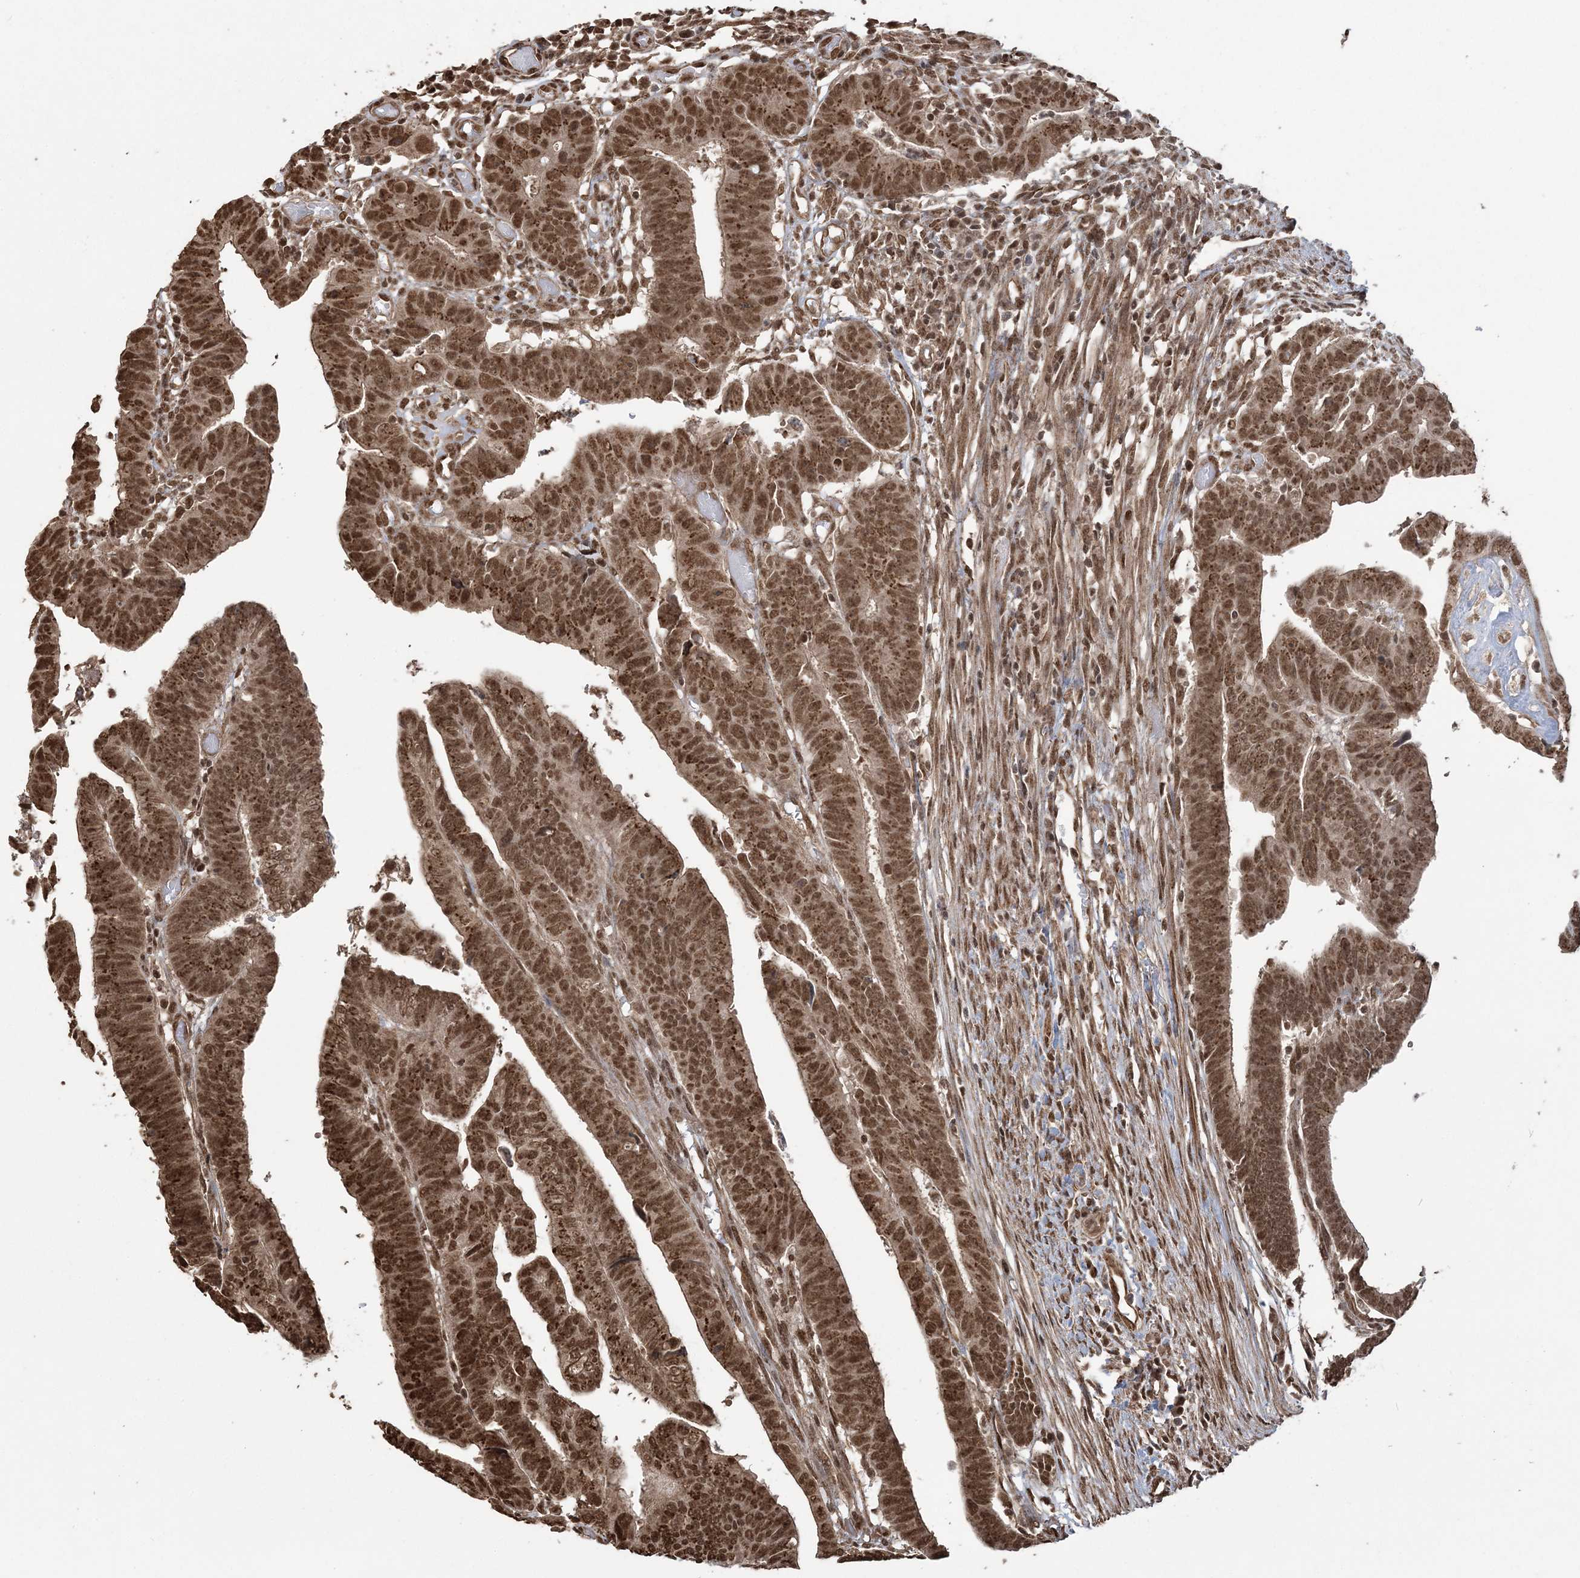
{"staining": {"intensity": "strong", "quantity": ">75%", "location": "nuclear"}, "tissue": "colorectal cancer", "cell_type": "Tumor cells", "image_type": "cancer", "snomed": [{"axis": "morphology", "description": "Adenocarcinoma, NOS"}, {"axis": "topography", "description": "Rectum"}], "caption": "Adenocarcinoma (colorectal) was stained to show a protein in brown. There is high levels of strong nuclear staining in approximately >75% of tumor cells.", "gene": "ZNF839", "patient": {"sex": "female", "age": 65}}